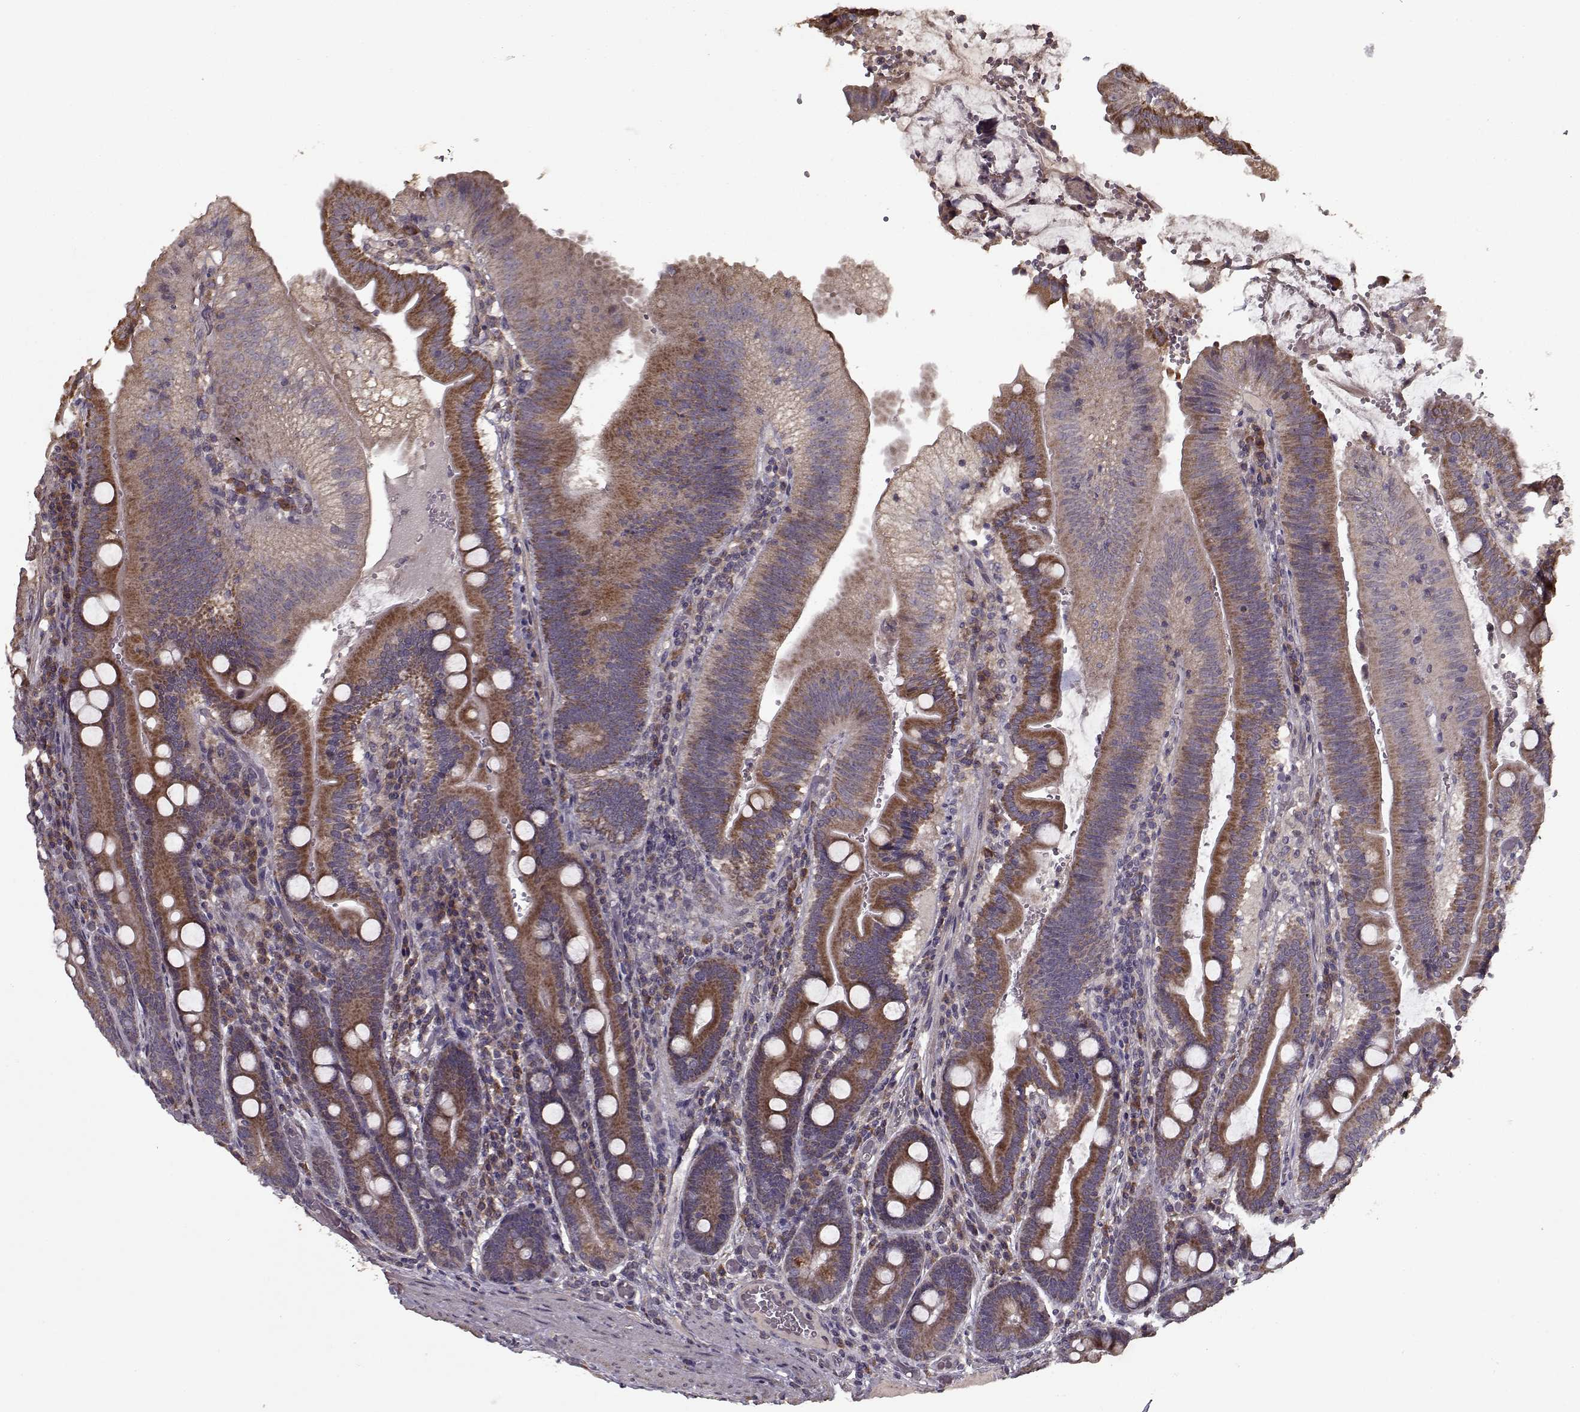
{"staining": {"intensity": "moderate", "quantity": ">75%", "location": "cytoplasmic/membranous"}, "tissue": "duodenum", "cell_type": "Glandular cells", "image_type": "normal", "snomed": [{"axis": "morphology", "description": "Normal tissue, NOS"}, {"axis": "topography", "description": "Duodenum"}], "caption": "Moderate cytoplasmic/membranous staining for a protein is identified in approximately >75% of glandular cells of benign duodenum using immunohistochemistry (IHC).", "gene": "IMMP1L", "patient": {"sex": "female", "age": 62}}